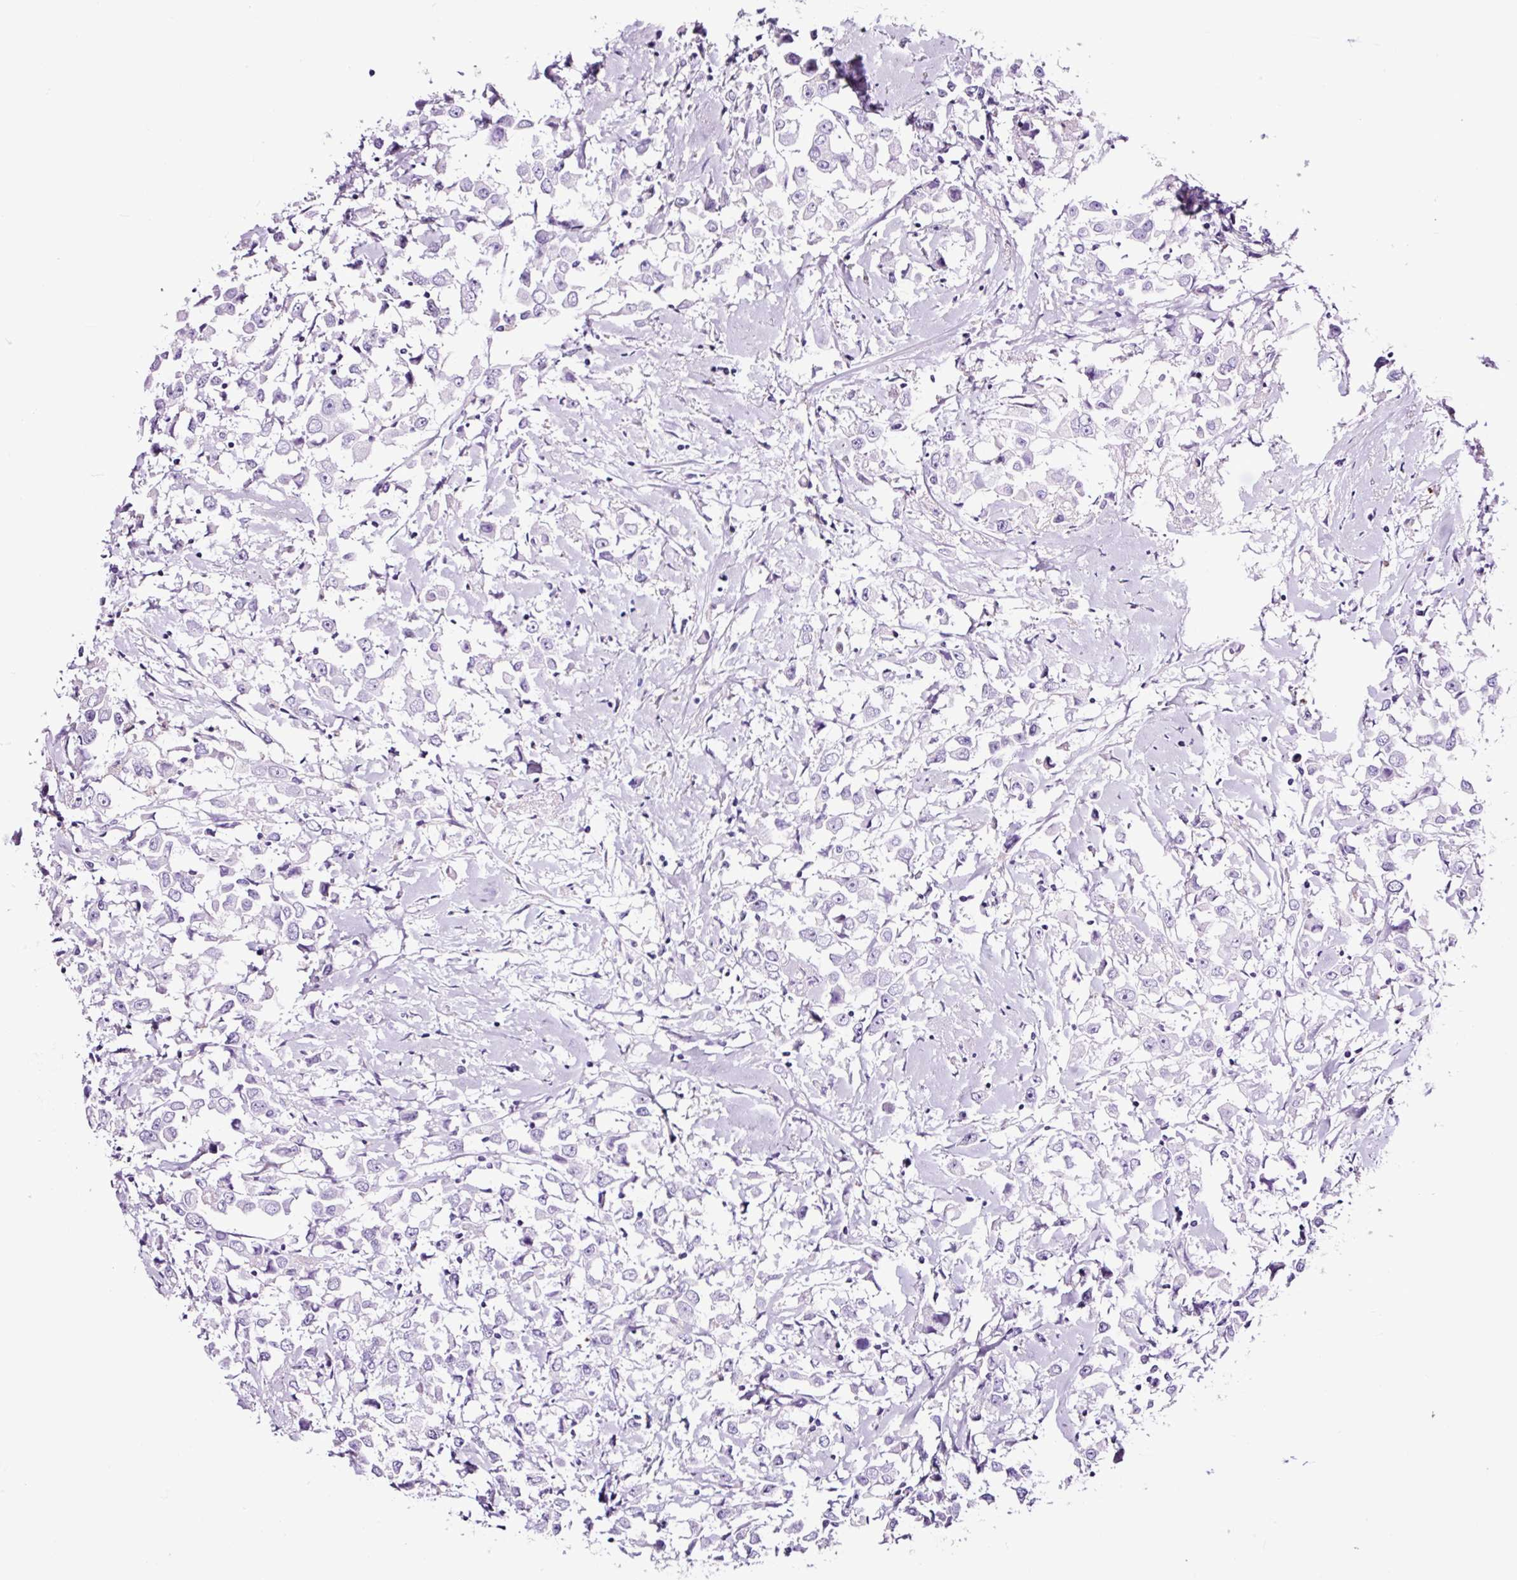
{"staining": {"intensity": "negative", "quantity": "none", "location": "none"}, "tissue": "breast cancer", "cell_type": "Tumor cells", "image_type": "cancer", "snomed": [{"axis": "morphology", "description": "Duct carcinoma"}, {"axis": "topography", "description": "Breast"}], "caption": "Tumor cells show no significant protein staining in breast cancer (intraductal carcinoma).", "gene": "FBXL7", "patient": {"sex": "female", "age": 61}}